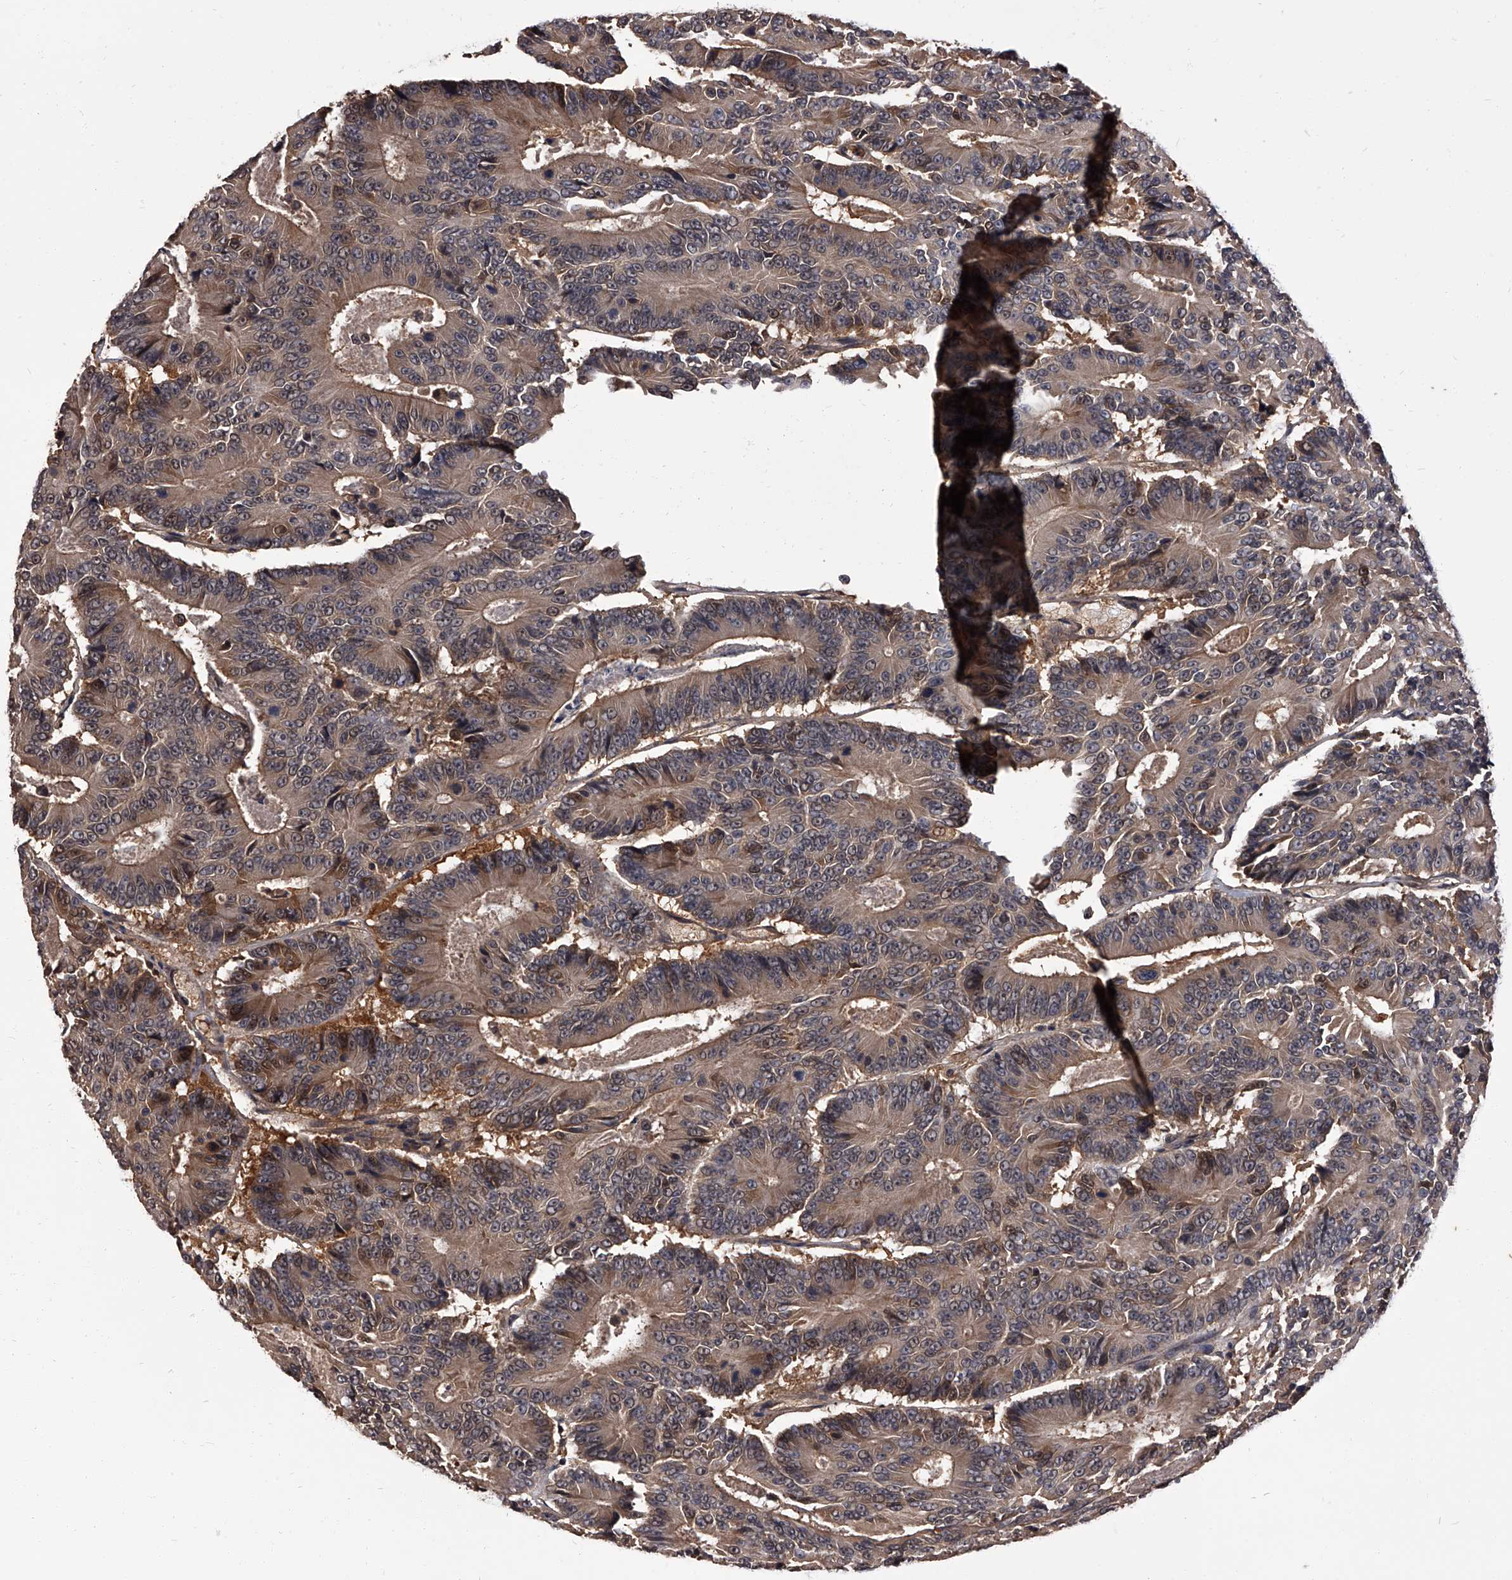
{"staining": {"intensity": "weak", "quantity": ">75%", "location": "cytoplasmic/membranous,nuclear"}, "tissue": "colorectal cancer", "cell_type": "Tumor cells", "image_type": "cancer", "snomed": [{"axis": "morphology", "description": "Adenocarcinoma, NOS"}, {"axis": "topography", "description": "Colon"}], "caption": "Protein staining of colorectal cancer tissue exhibits weak cytoplasmic/membranous and nuclear positivity in approximately >75% of tumor cells.", "gene": "SLC18B1", "patient": {"sex": "male", "age": 83}}